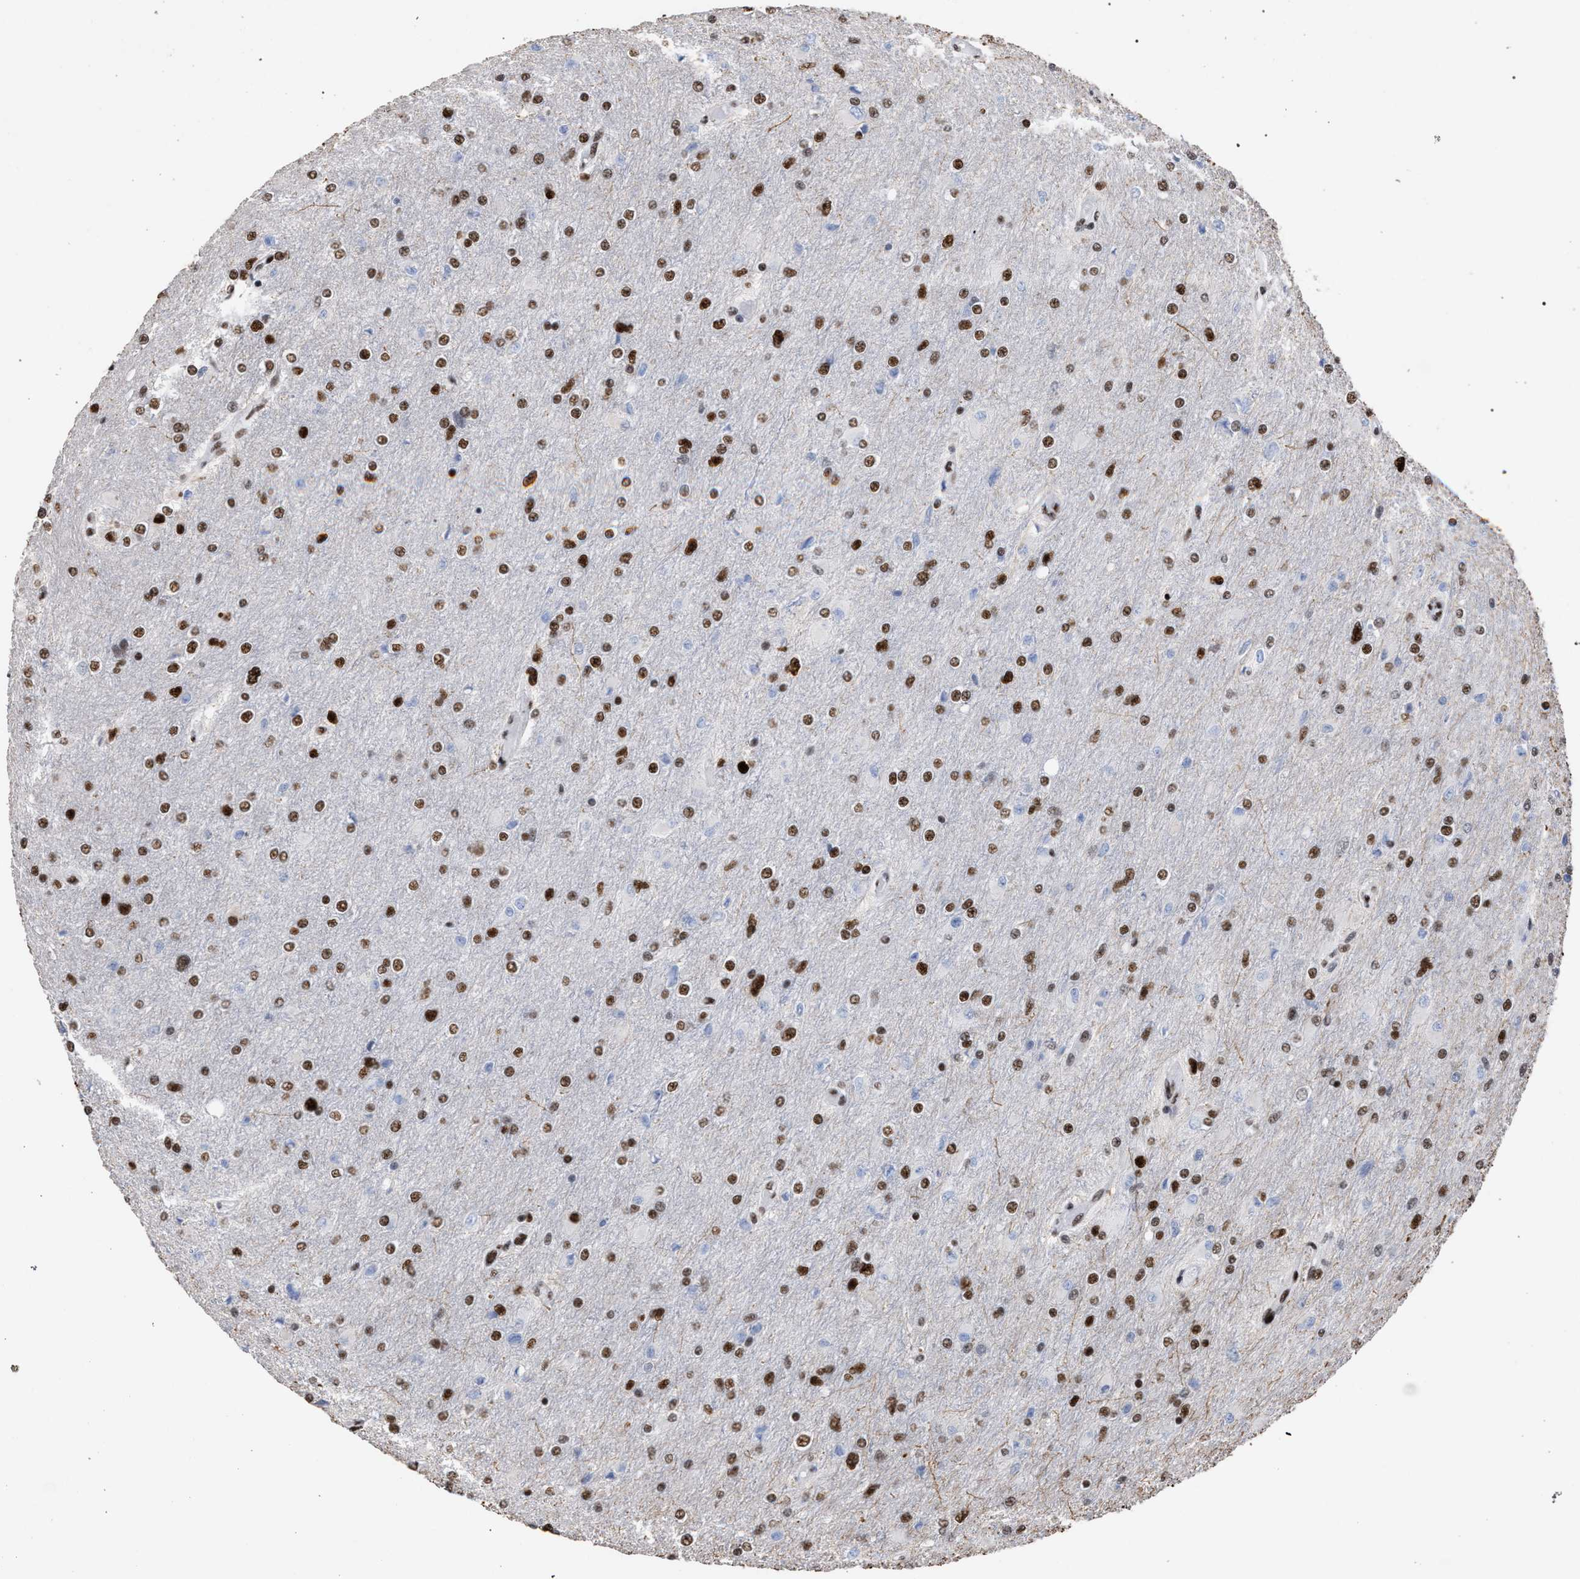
{"staining": {"intensity": "strong", "quantity": ">75%", "location": "nuclear"}, "tissue": "glioma", "cell_type": "Tumor cells", "image_type": "cancer", "snomed": [{"axis": "morphology", "description": "Glioma, malignant, High grade"}, {"axis": "topography", "description": "Cerebral cortex"}], "caption": "IHC micrograph of neoplastic tissue: malignant glioma (high-grade) stained using immunohistochemistry (IHC) reveals high levels of strong protein expression localized specifically in the nuclear of tumor cells, appearing as a nuclear brown color.", "gene": "TP53BP1", "patient": {"sex": "female", "age": 36}}